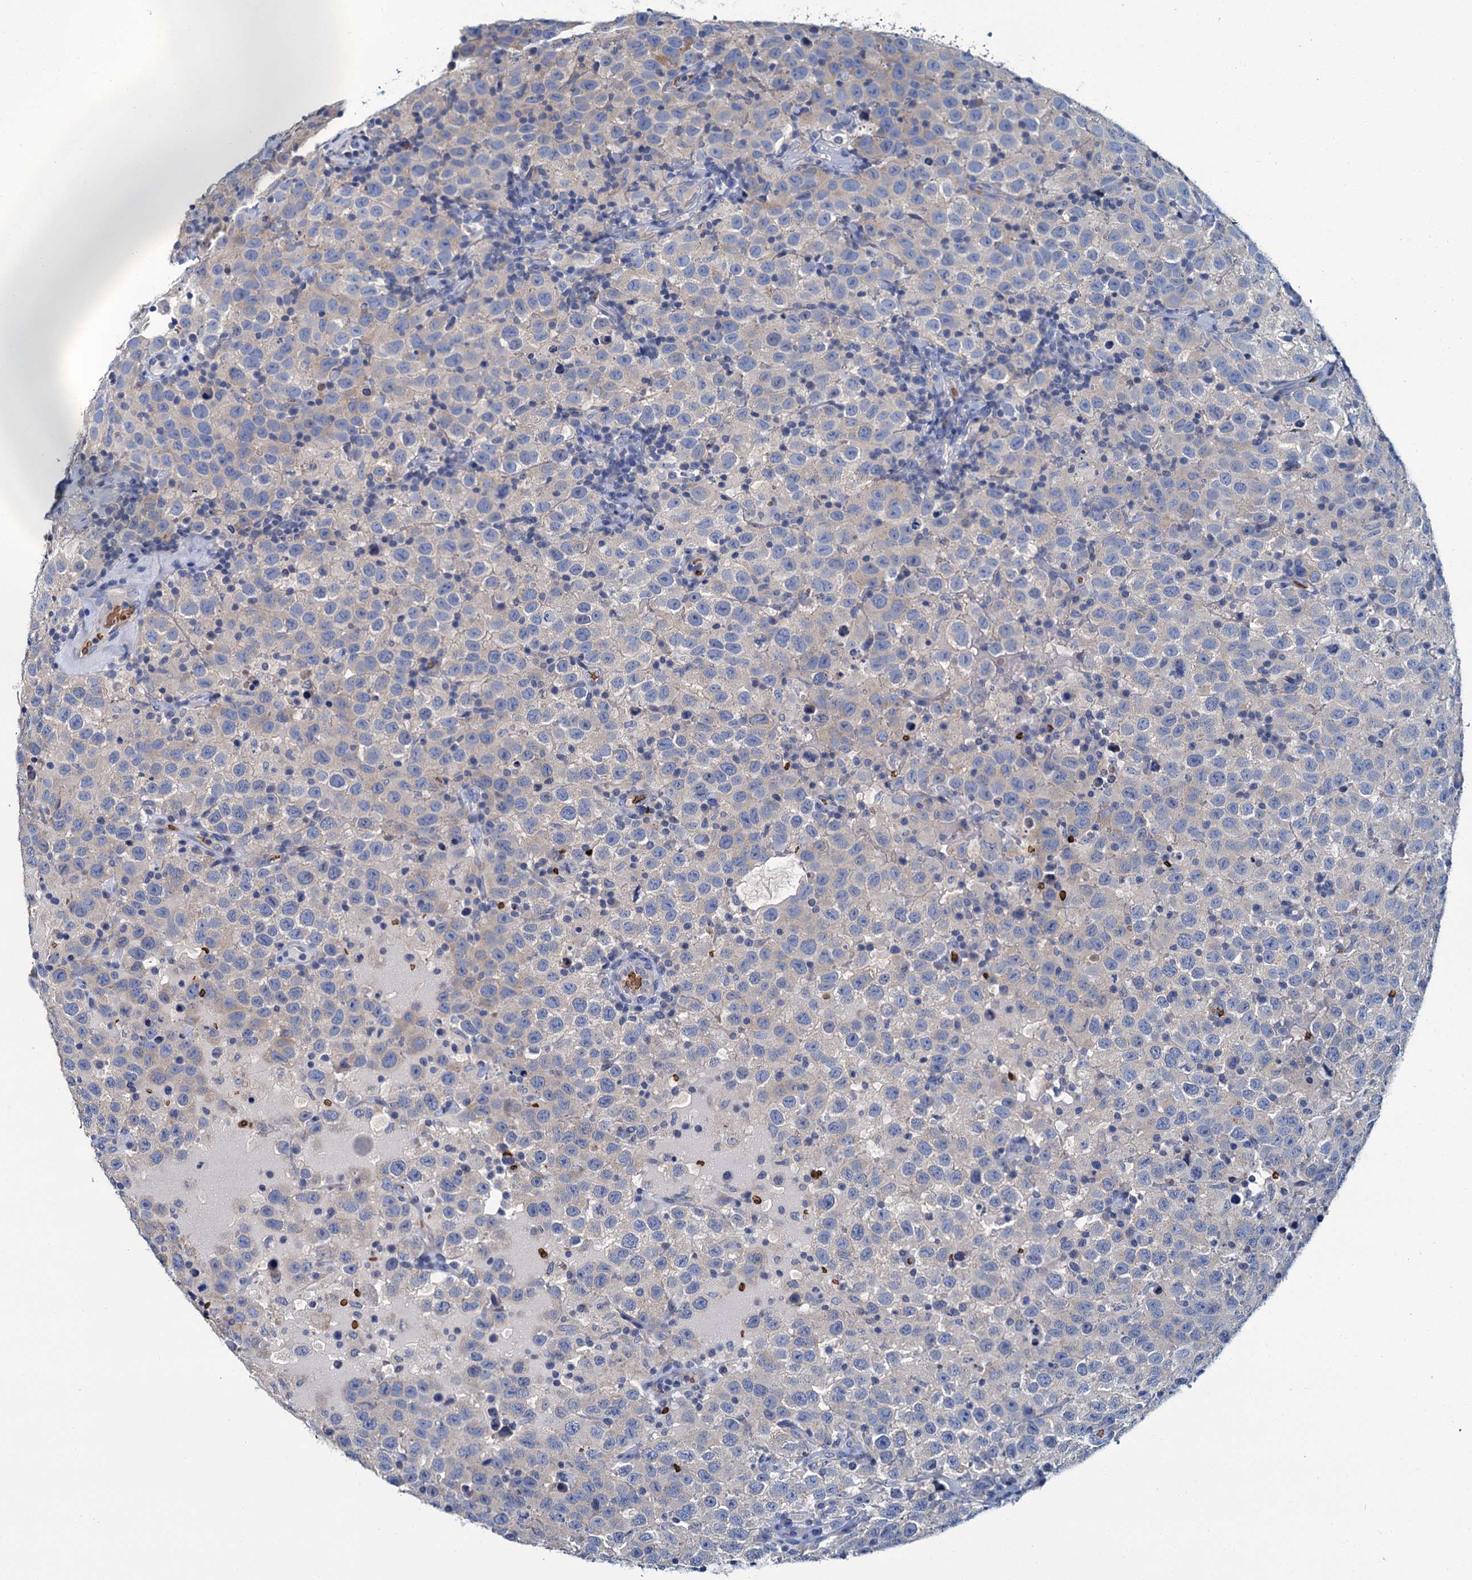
{"staining": {"intensity": "negative", "quantity": "none", "location": "none"}, "tissue": "testis cancer", "cell_type": "Tumor cells", "image_type": "cancer", "snomed": [{"axis": "morphology", "description": "Seminoma, NOS"}, {"axis": "topography", "description": "Testis"}], "caption": "The IHC histopathology image has no significant expression in tumor cells of testis cancer (seminoma) tissue. (Brightfield microscopy of DAB (3,3'-diaminobenzidine) IHC at high magnification).", "gene": "ATG2A", "patient": {"sex": "male", "age": 41}}